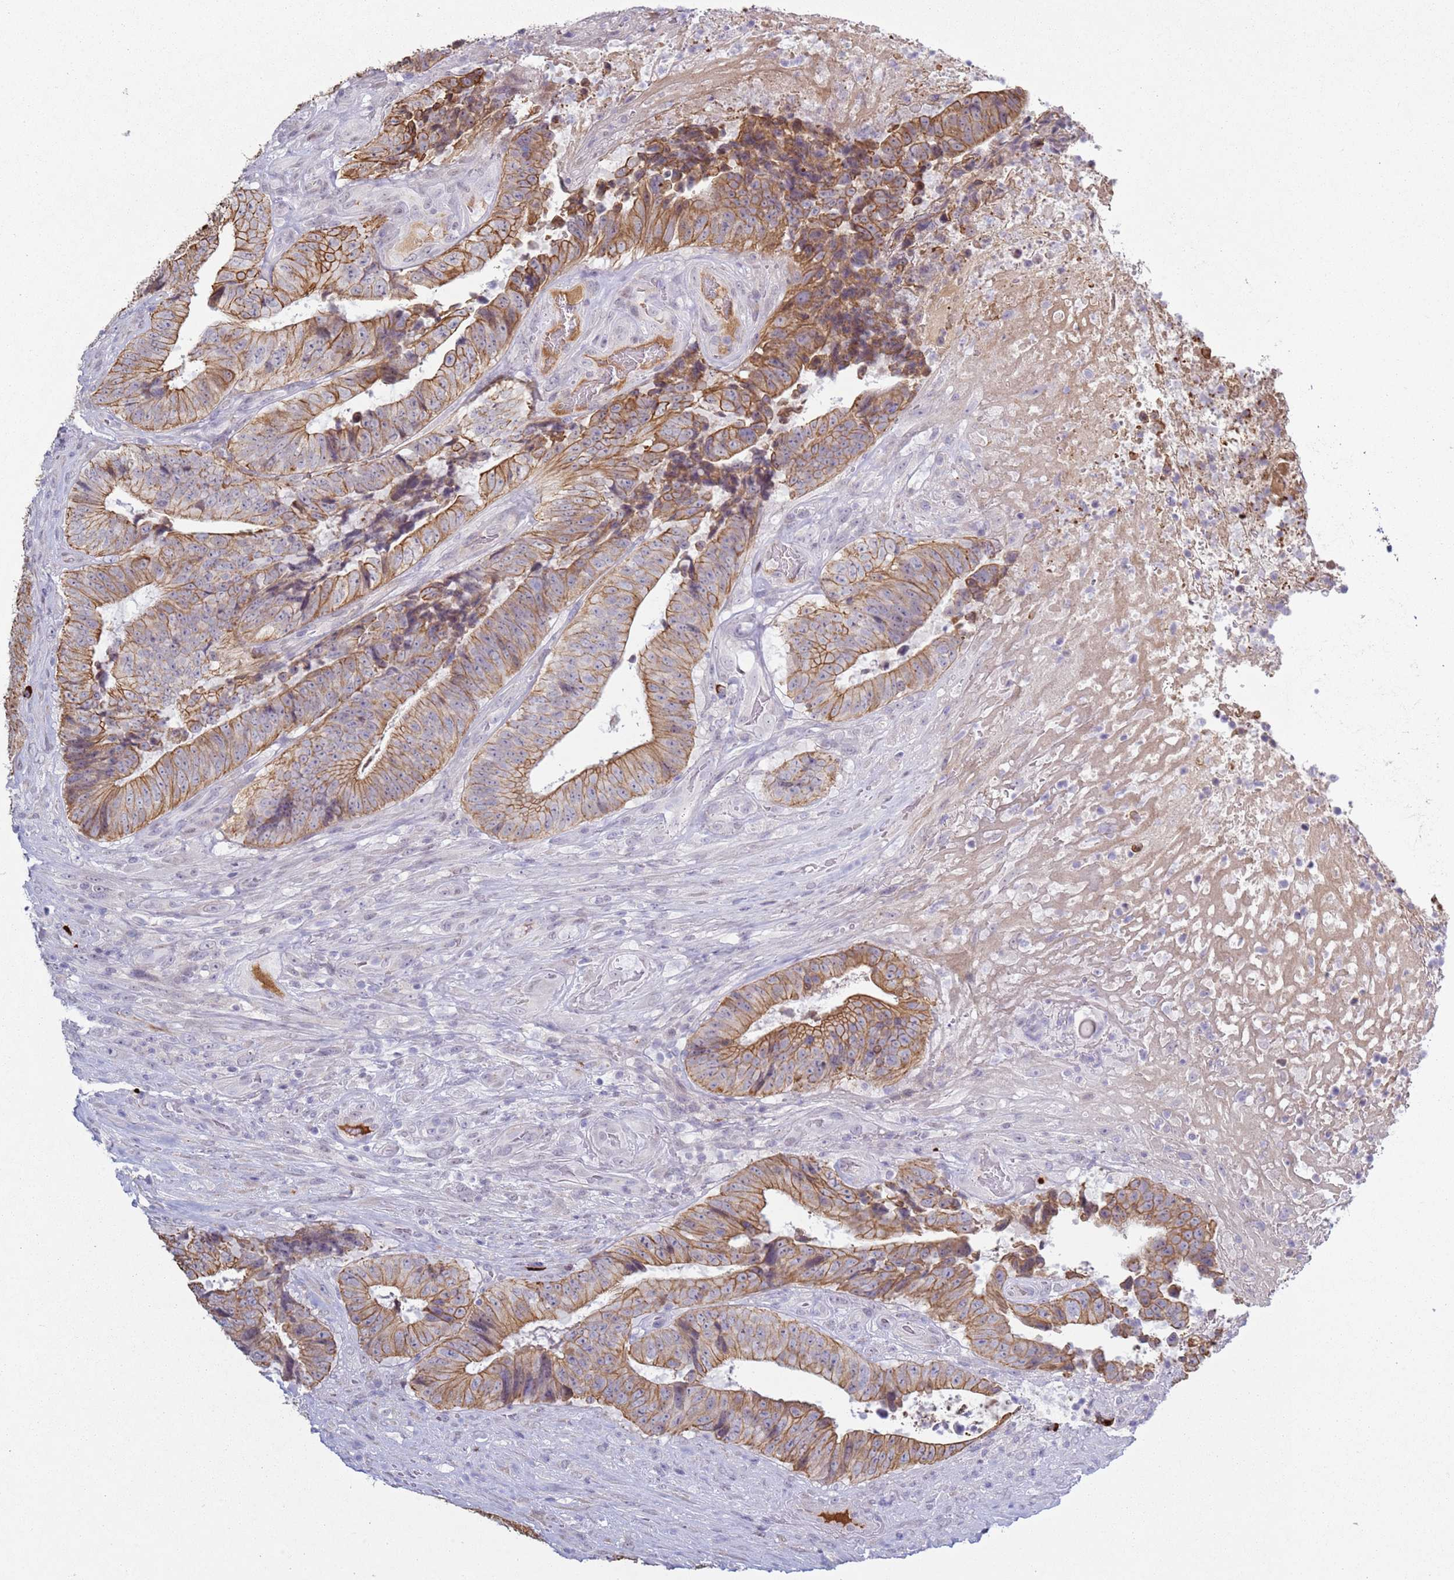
{"staining": {"intensity": "moderate", "quantity": ">75%", "location": "cytoplasmic/membranous"}, "tissue": "colorectal cancer", "cell_type": "Tumor cells", "image_type": "cancer", "snomed": [{"axis": "morphology", "description": "Adenocarcinoma, NOS"}, {"axis": "topography", "description": "Rectum"}], "caption": "The immunohistochemical stain labels moderate cytoplasmic/membranous staining in tumor cells of adenocarcinoma (colorectal) tissue. (DAB IHC, brown staining for protein, blue staining for nuclei).", "gene": "NPAP1", "patient": {"sex": "male", "age": 72}}